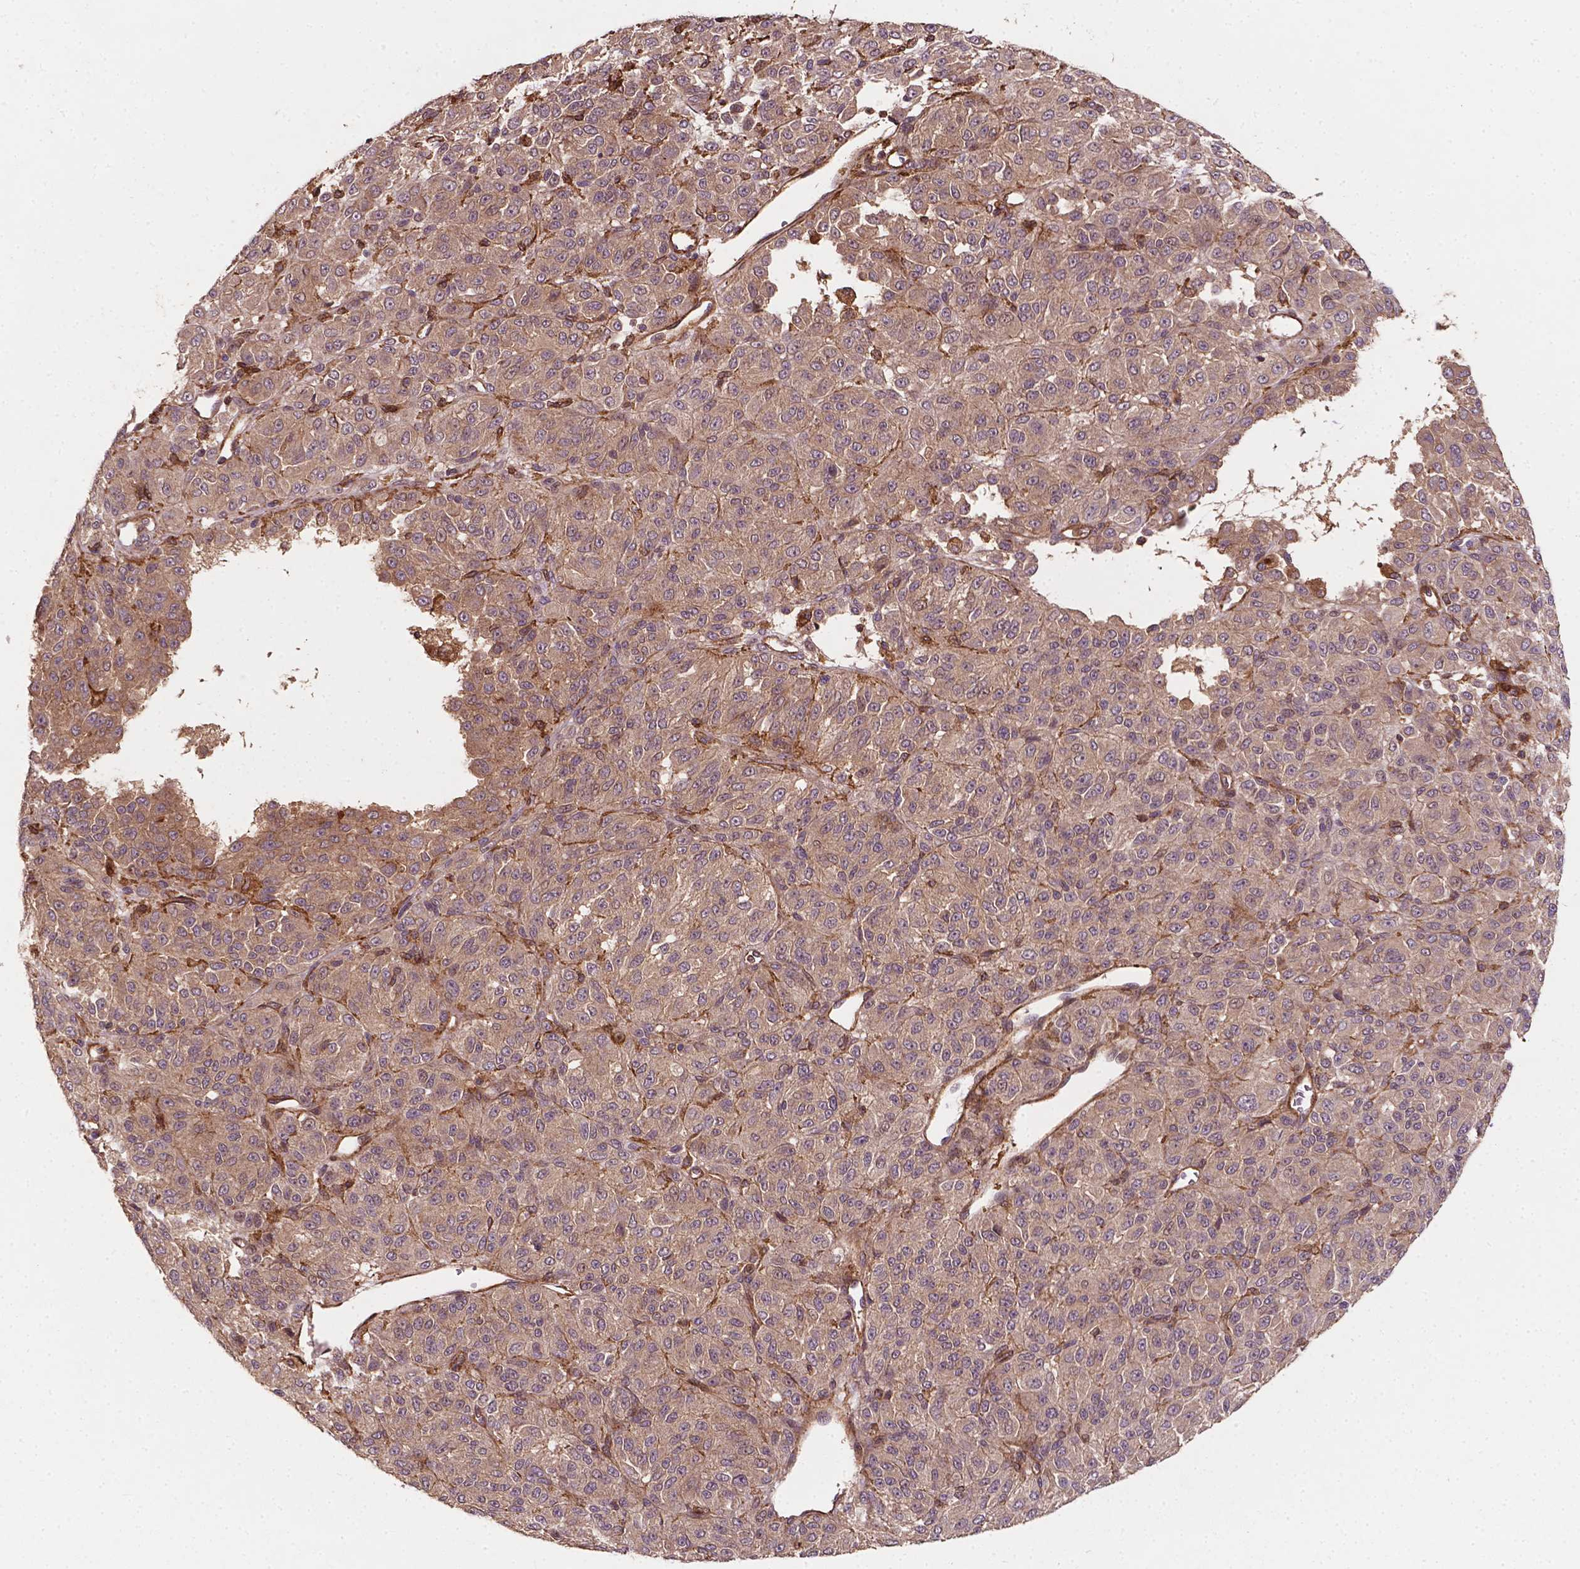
{"staining": {"intensity": "weak", "quantity": ">75%", "location": "cytoplasmic/membranous"}, "tissue": "melanoma", "cell_type": "Tumor cells", "image_type": "cancer", "snomed": [{"axis": "morphology", "description": "Malignant melanoma, Metastatic site"}, {"axis": "topography", "description": "Brain"}], "caption": "Weak cytoplasmic/membranous staining for a protein is seen in about >75% of tumor cells of melanoma using IHC.", "gene": "ZMYND19", "patient": {"sex": "female", "age": 56}}